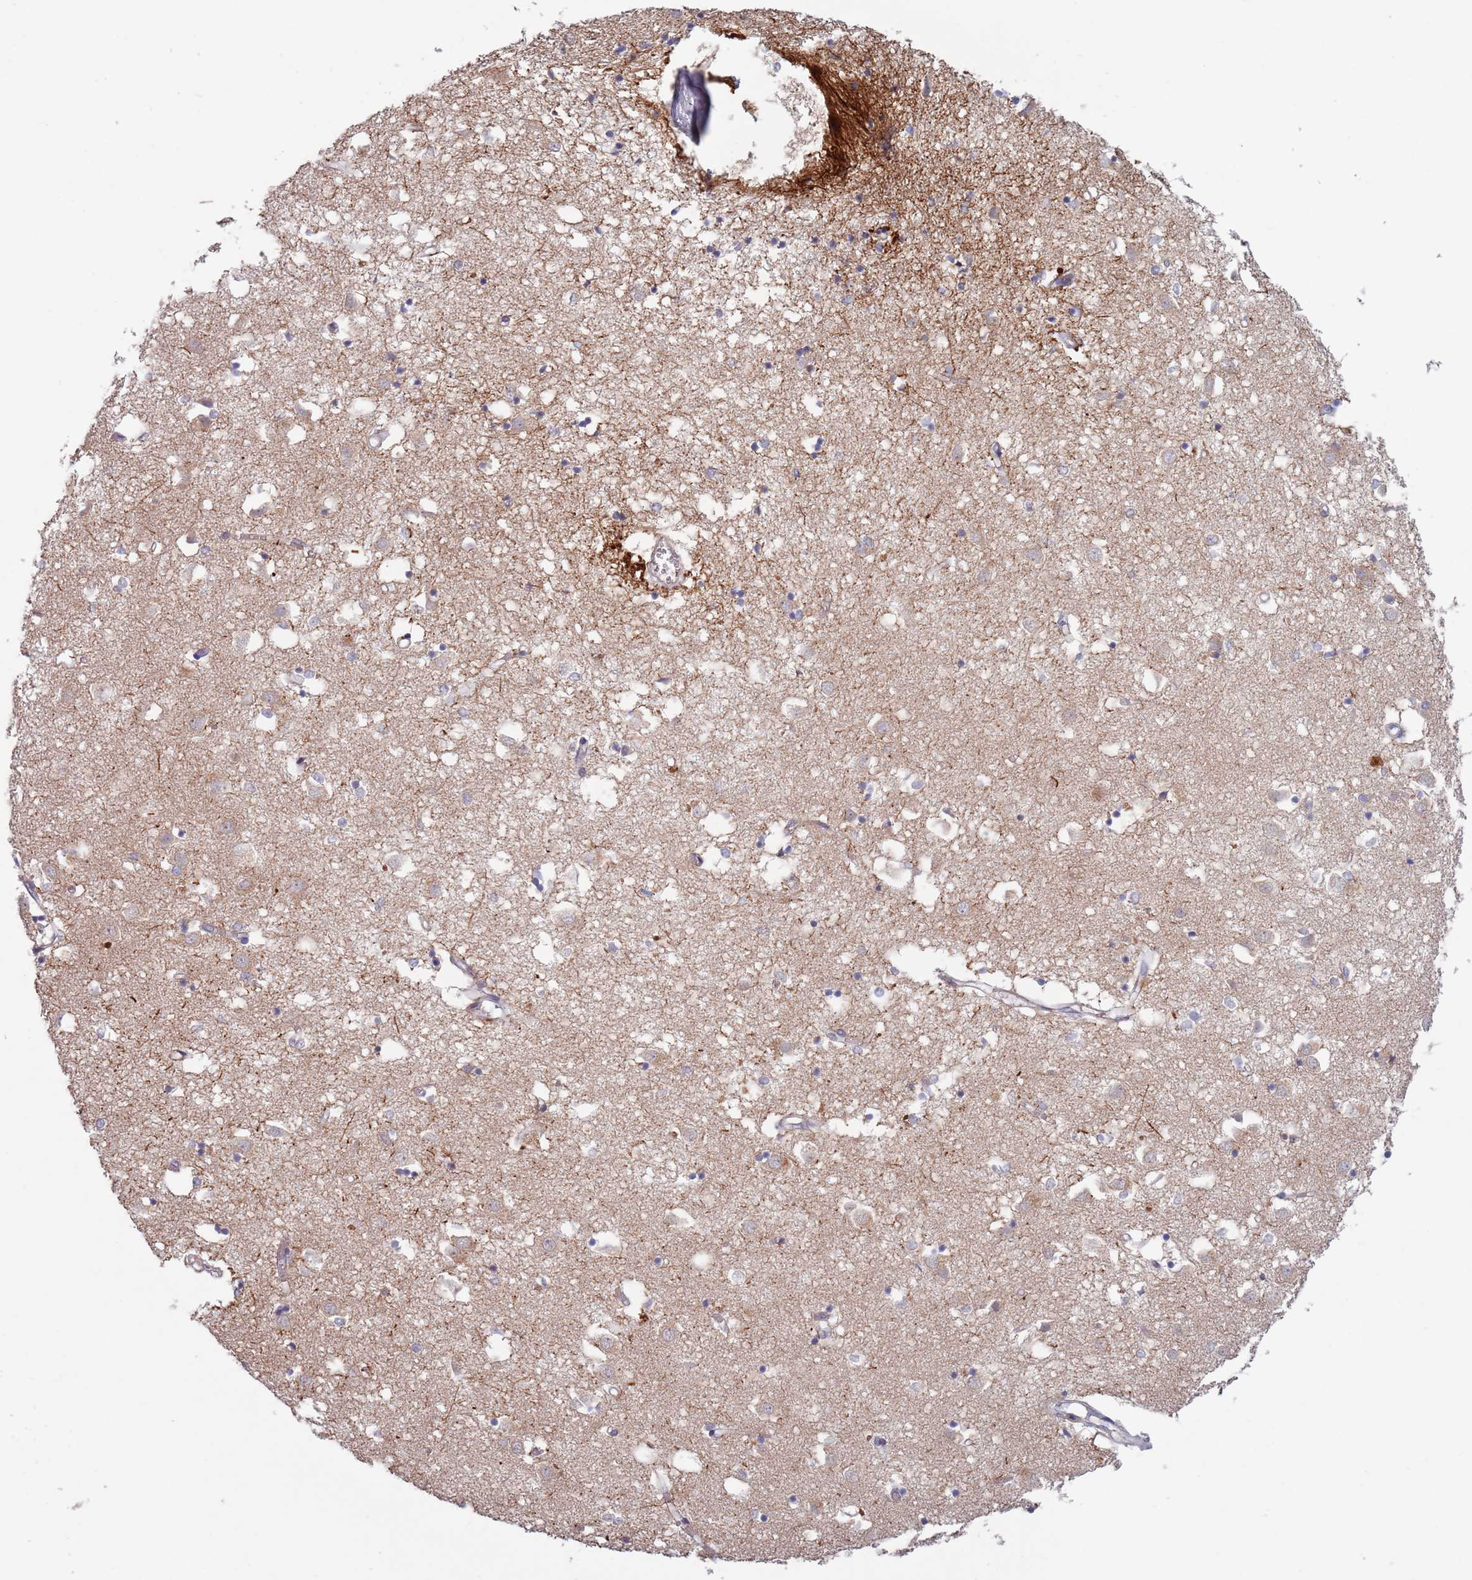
{"staining": {"intensity": "negative", "quantity": "none", "location": "none"}, "tissue": "caudate", "cell_type": "Glial cells", "image_type": "normal", "snomed": [{"axis": "morphology", "description": "Normal tissue, NOS"}, {"axis": "topography", "description": "Lateral ventricle wall"}], "caption": "The image reveals no significant staining in glial cells of caudate.", "gene": "TYW1B", "patient": {"sex": "male", "age": 70}}